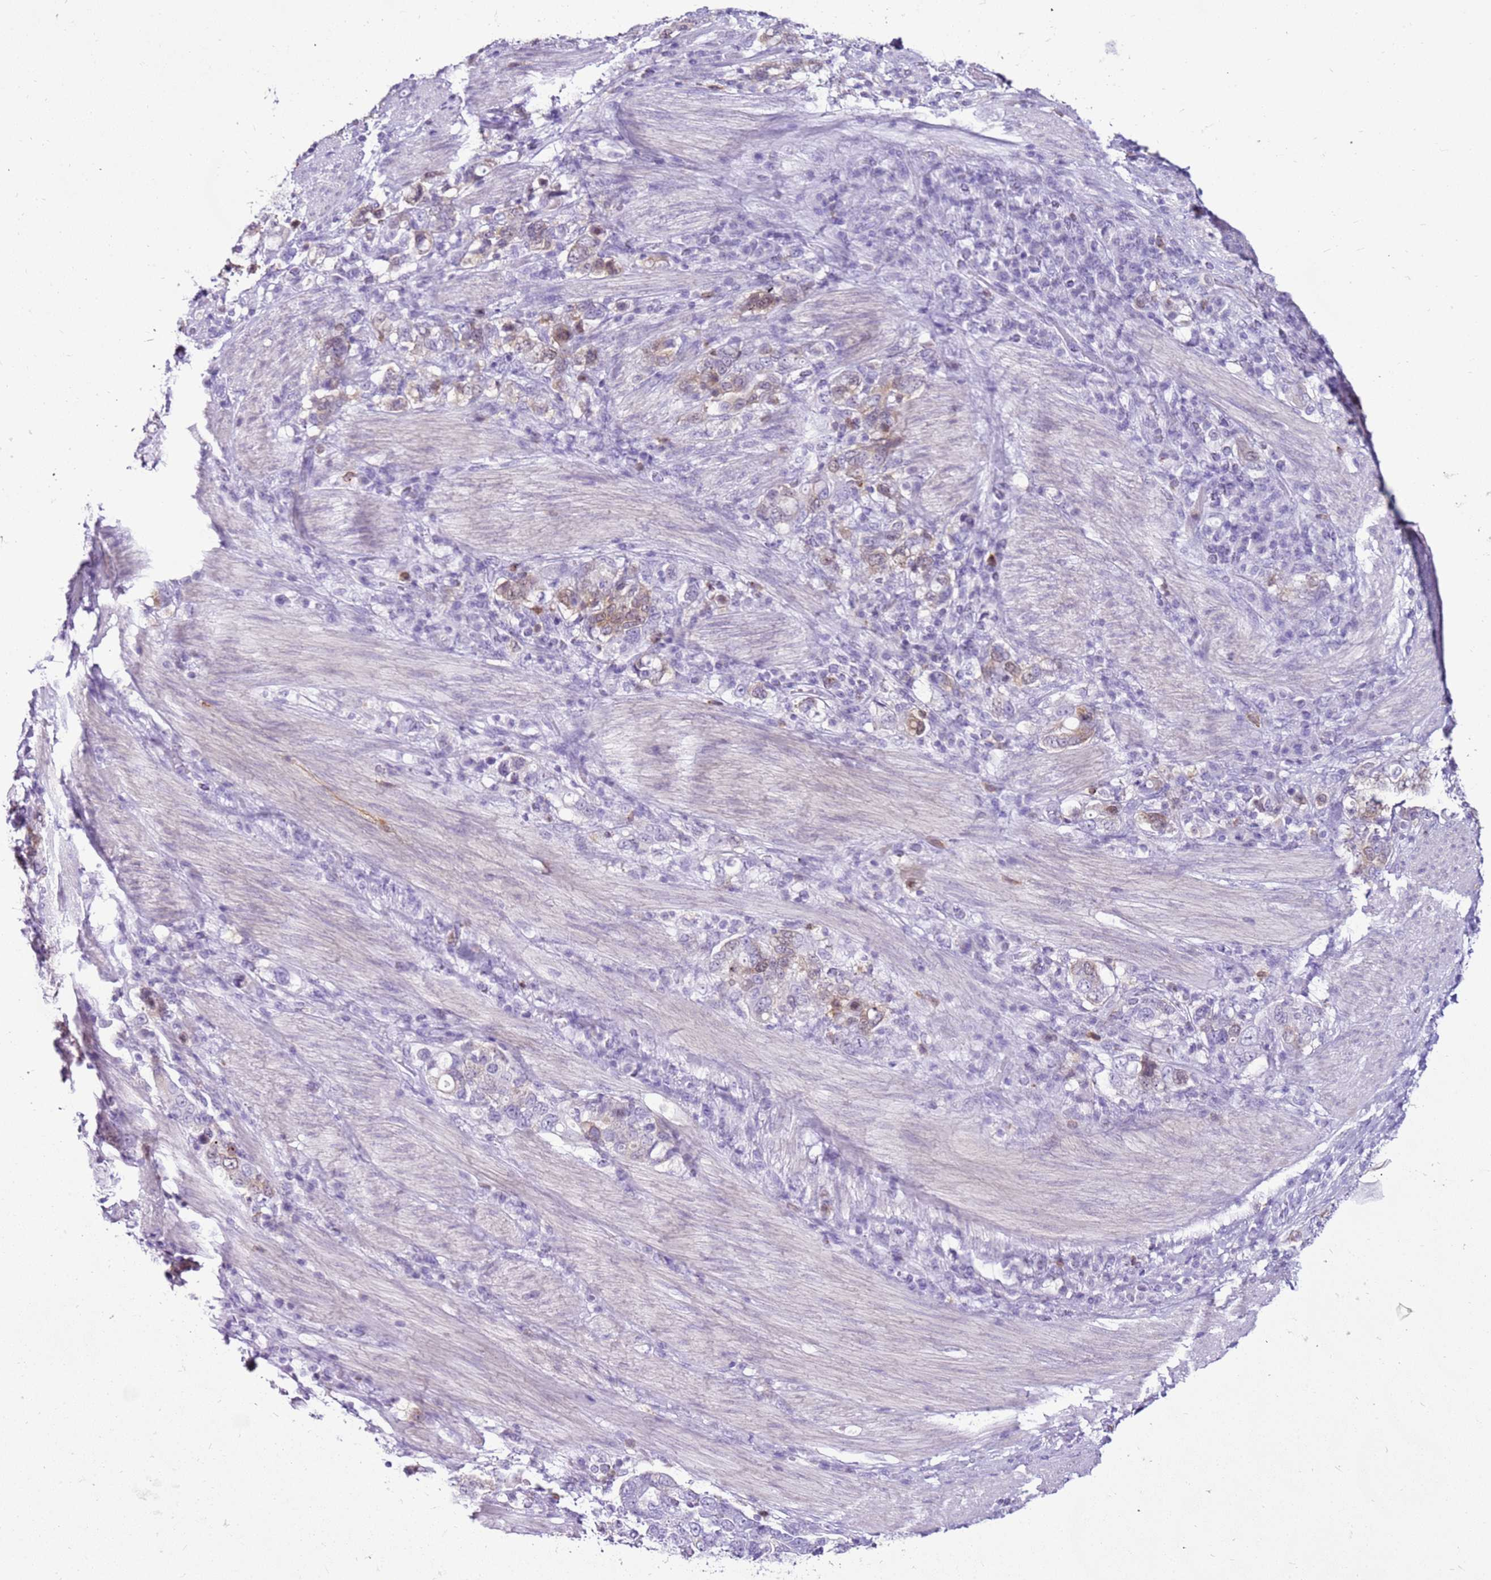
{"staining": {"intensity": "weak", "quantity": "<25%", "location": "cytoplasmic/membranous"}, "tissue": "stomach cancer", "cell_type": "Tumor cells", "image_type": "cancer", "snomed": [{"axis": "morphology", "description": "Adenocarcinoma, NOS"}, {"axis": "topography", "description": "Stomach, upper"}, {"axis": "topography", "description": "Stomach"}], "caption": "Stomach cancer (adenocarcinoma) stained for a protein using immunohistochemistry shows no expression tumor cells.", "gene": "SPC25", "patient": {"sex": "male", "age": 62}}